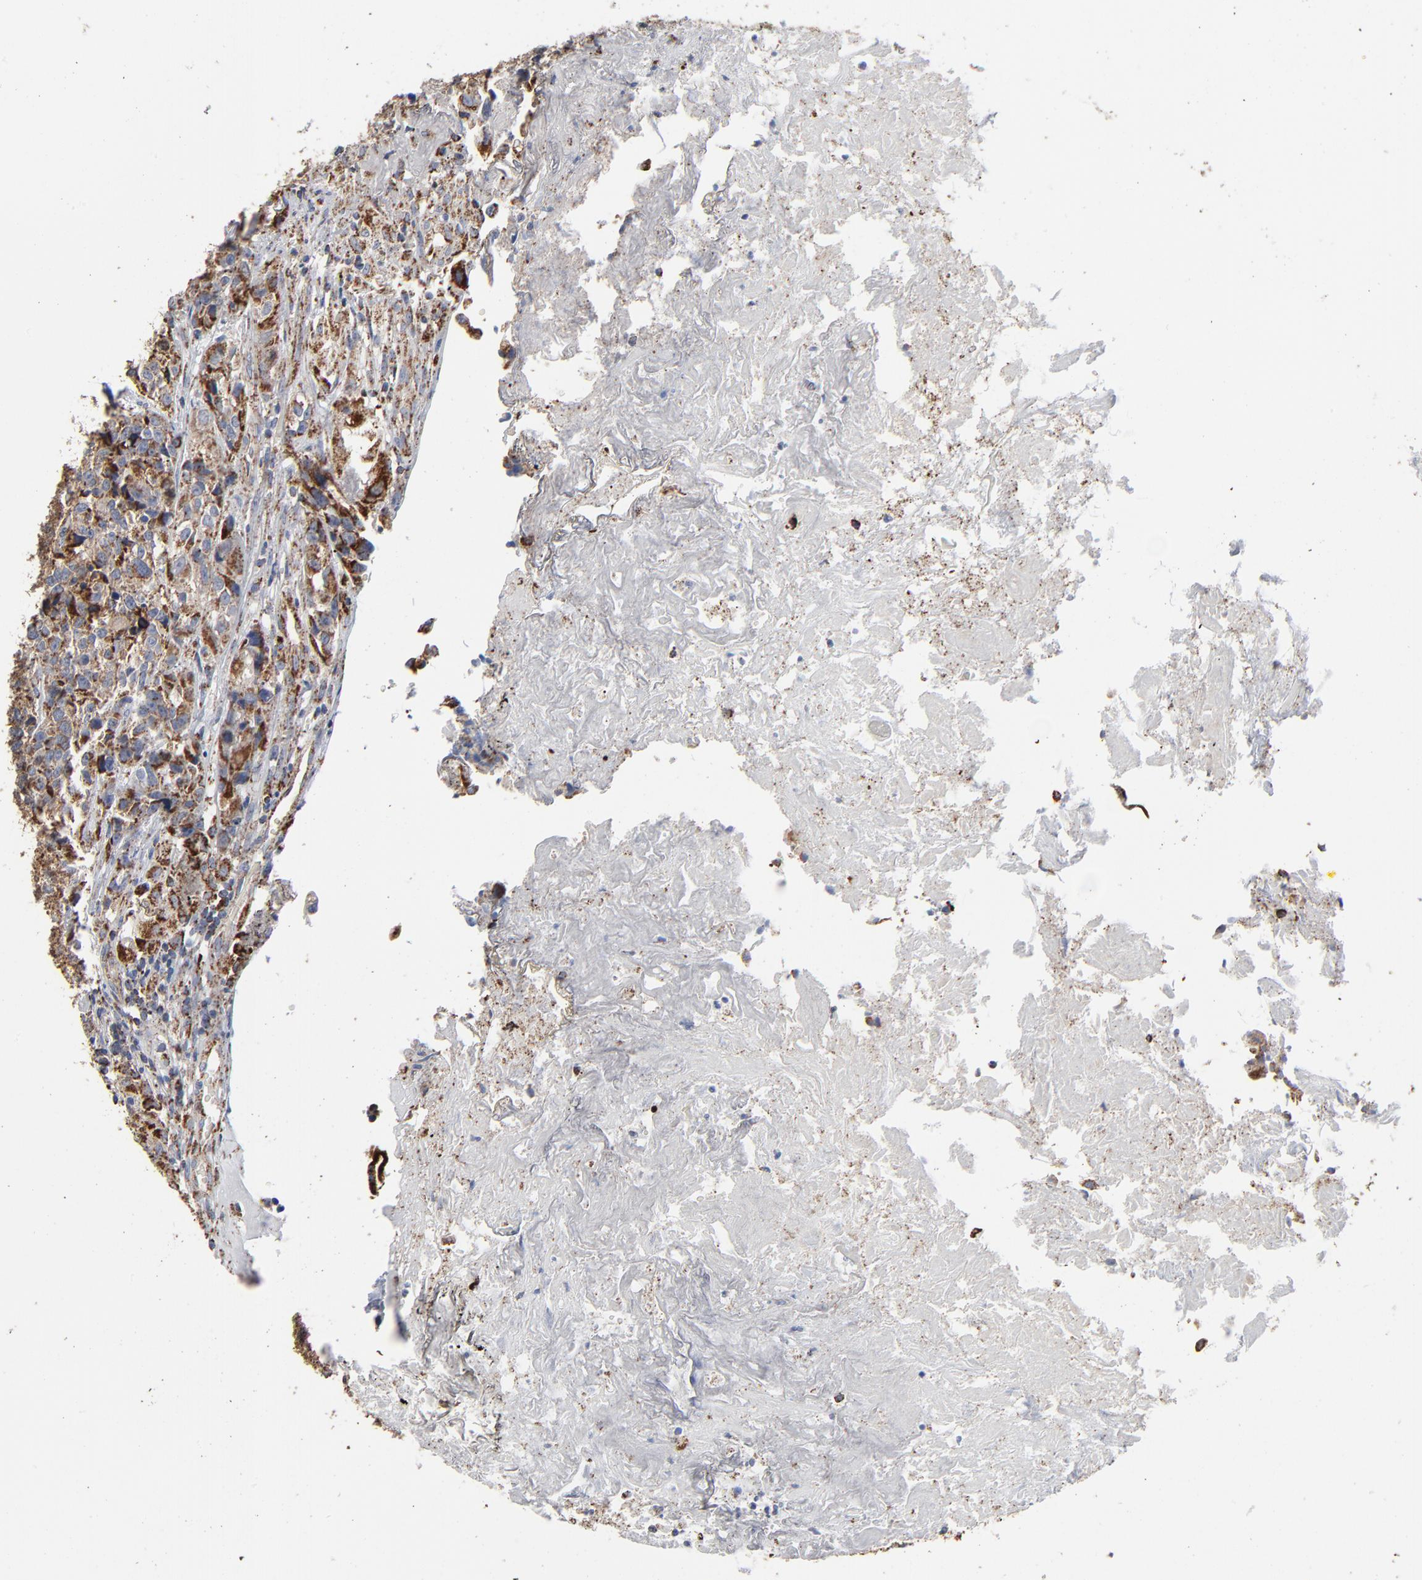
{"staining": {"intensity": "strong", "quantity": ">75%", "location": "cytoplasmic/membranous"}, "tissue": "urothelial cancer", "cell_type": "Tumor cells", "image_type": "cancer", "snomed": [{"axis": "morphology", "description": "Urothelial carcinoma, High grade"}, {"axis": "topography", "description": "Urinary bladder"}], "caption": "The histopathology image exhibits staining of urothelial cancer, revealing strong cytoplasmic/membranous protein positivity (brown color) within tumor cells.", "gene": "UQCRC1", "patient": {"sex": "female", "age": 81}}